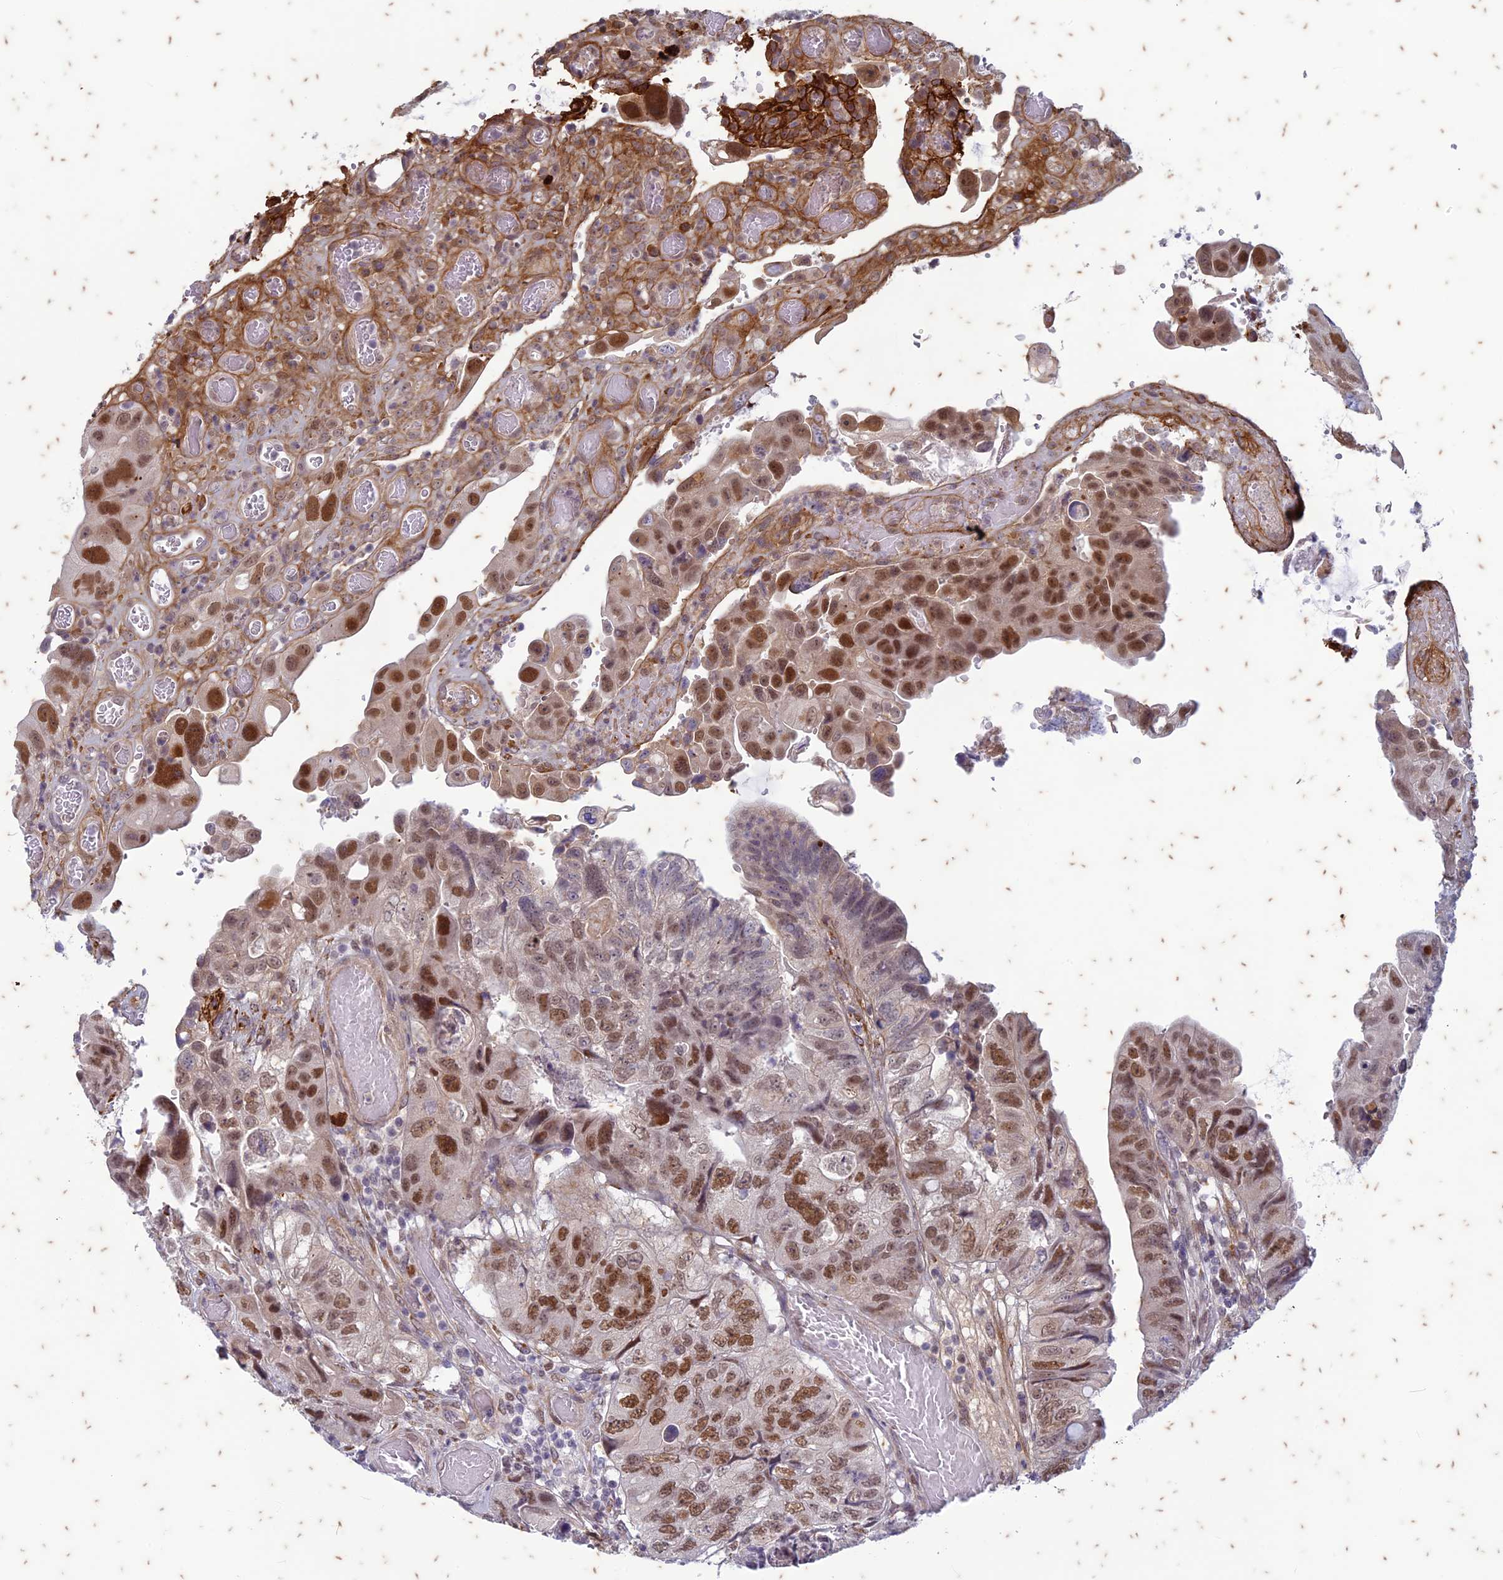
{"staining": {"intensity": "moderate", "quantity": ">75%", "location": "nuclear"}, "tissue": "colorectal cancer", "cell_type": "Tumor cells", "image_type": "cancer", "snomed": [{"axis": "morphology", "description": "Adenocarcinoma, NOS"}, {"axis": "topography", "description": "Rectum"}], "caption": "Colorectal cancer stained for a protein (brown) reveals moderate nuclear positive expression in approximately >75% of tumor cells.", "gene": "PABPN1L", "patient": {"sex": "male", "age": 63}}